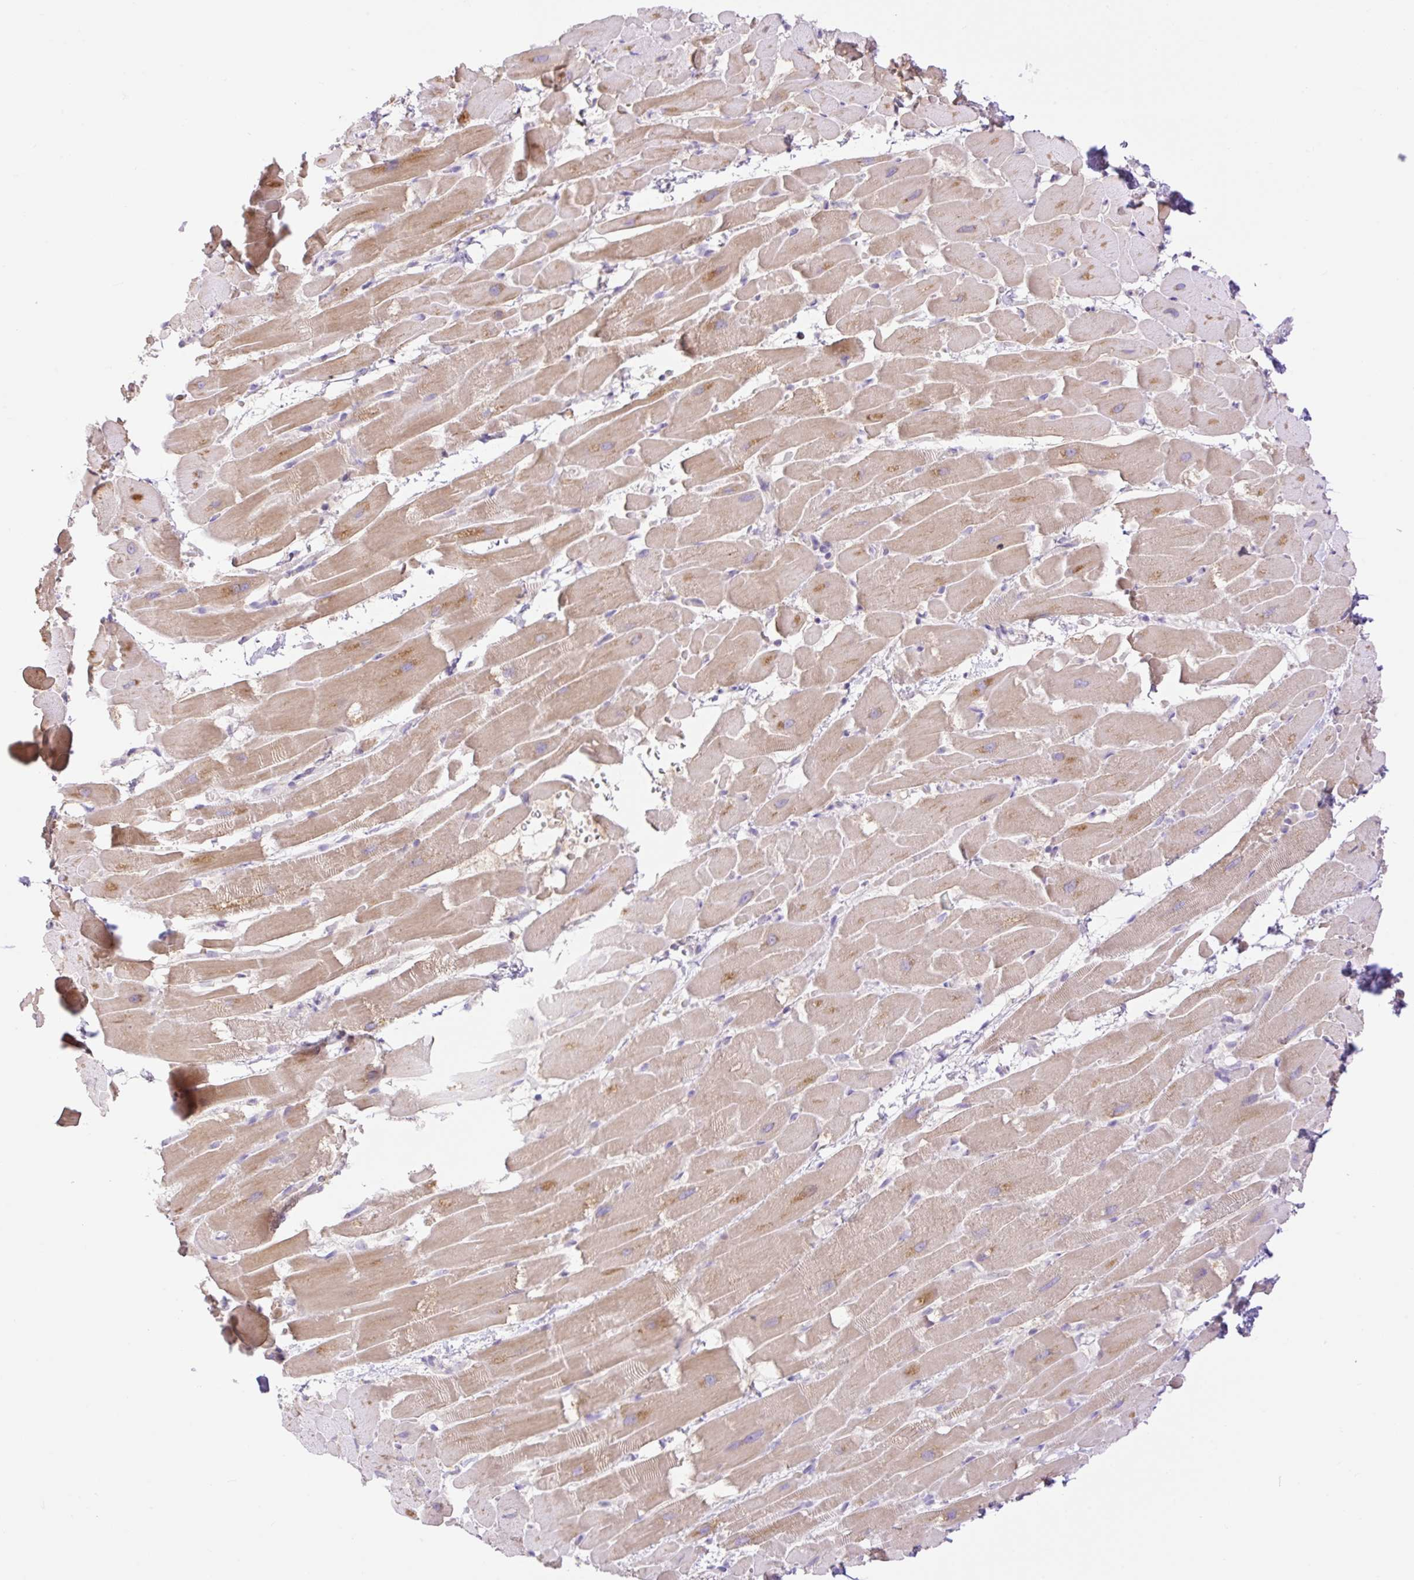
{"staining": {"intensity": "moderate", "quantity": "25%-75%", "location": "cytoplasmic/membranous"}, "tissue": "heart muscle", "cell_type": "Cardiomyocytes", "image_type": "normal", "snomed": [{"axis": "morphology", "description": "Normal tissue, NOS"}, {"axis": "topography", "description": "Heart"}], "caption": "This micrograph demonstrates IHC staining of benign human heart muscle, with medium moderate cytoplasmic/membranous positivity in approximately 25%-75% of cardiomyocytes.", "gene": "VPS25", "patient": {"sex": "male", "age": 37}}